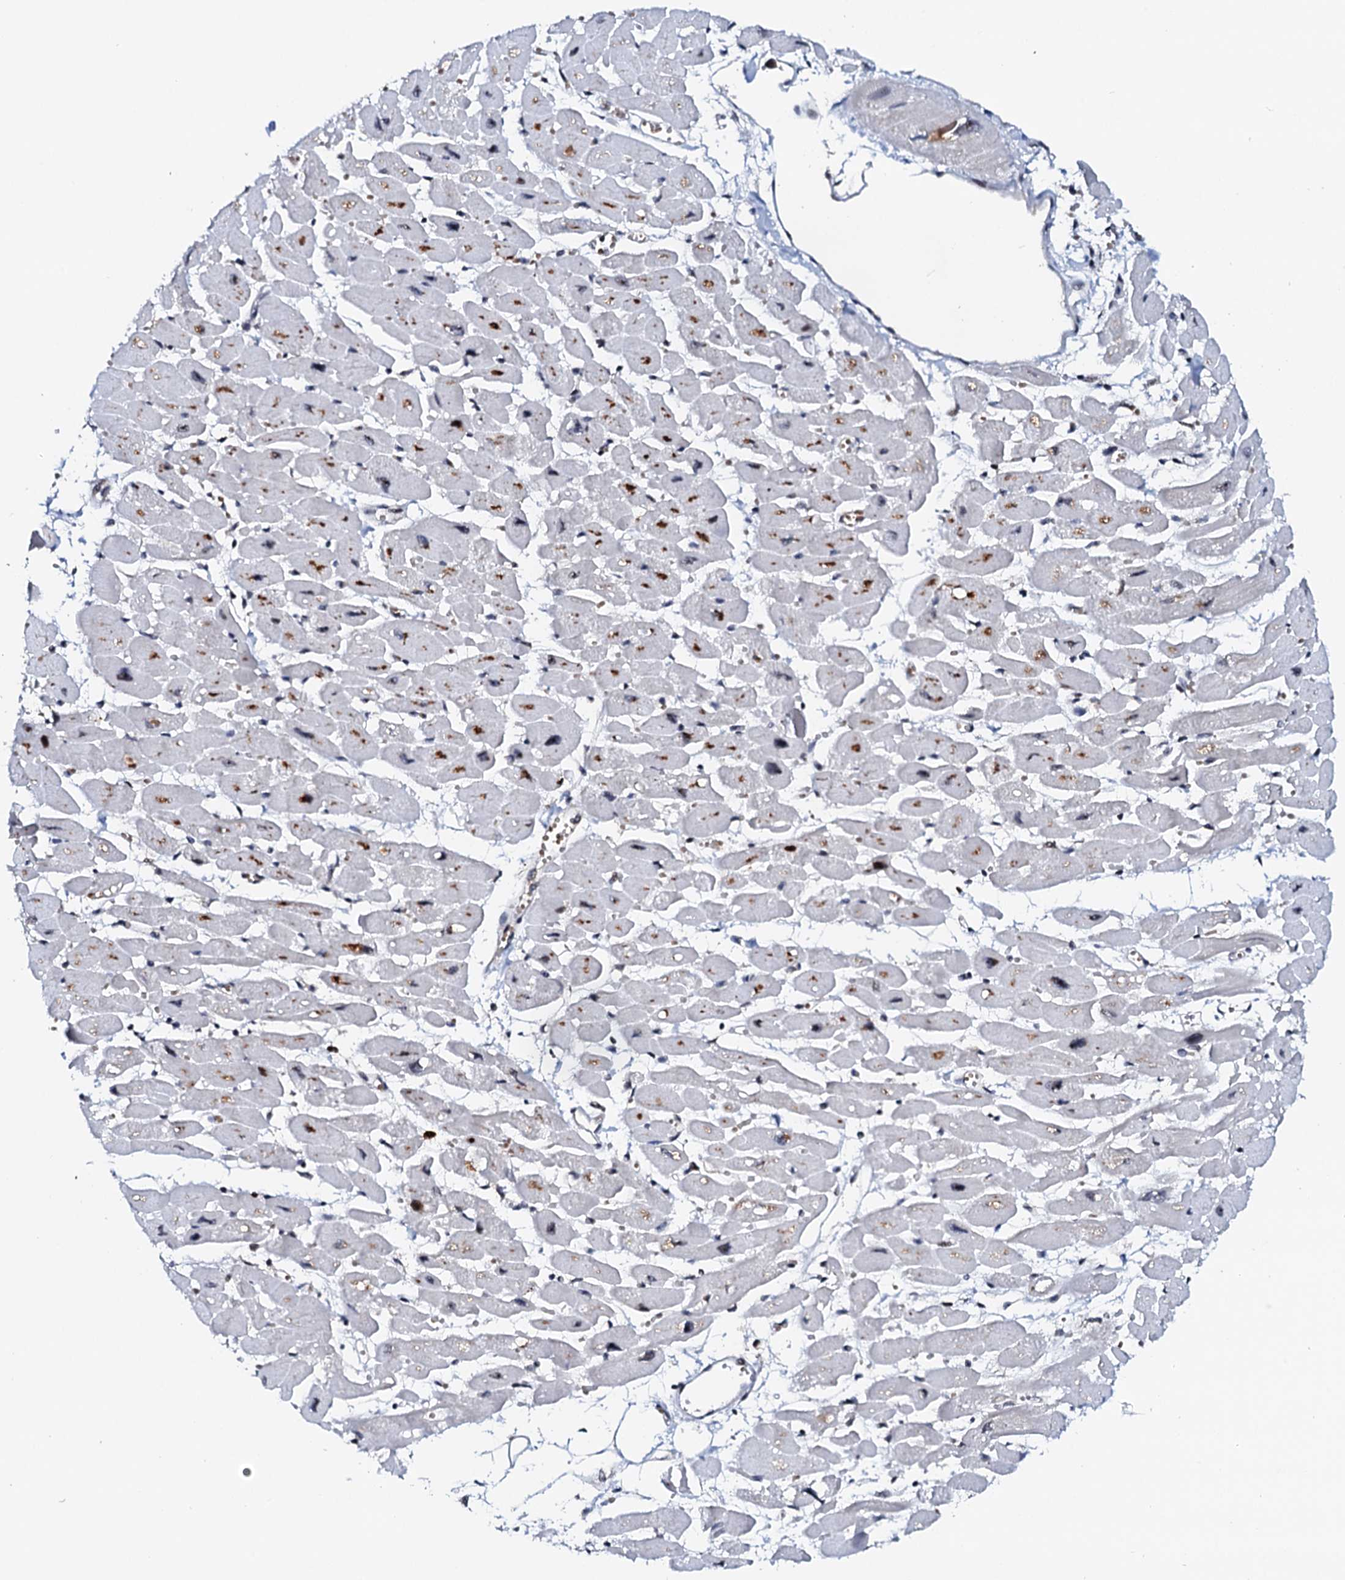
{"staining": {"intensity": "moderate", "quantity": "<25%", "location": "nuclear"}, "tissue": "heart muscle", "cell_type": "Cardiomyocytes", "image_type": "normal", "snomed": [{"axis": "morphology", "description": "Normal tissue, NOS"}, {"axis": "topography", "description": "Heart"}], "caption": "Immunohistochemistry (IHC) (DAB) staining of unremarkable heart muscle shows moderate nuclear protein expression in about <25% of cardiomyocytes.", "gene": "NEUROG3", "patient": {"sex": "female", "age": 54}}